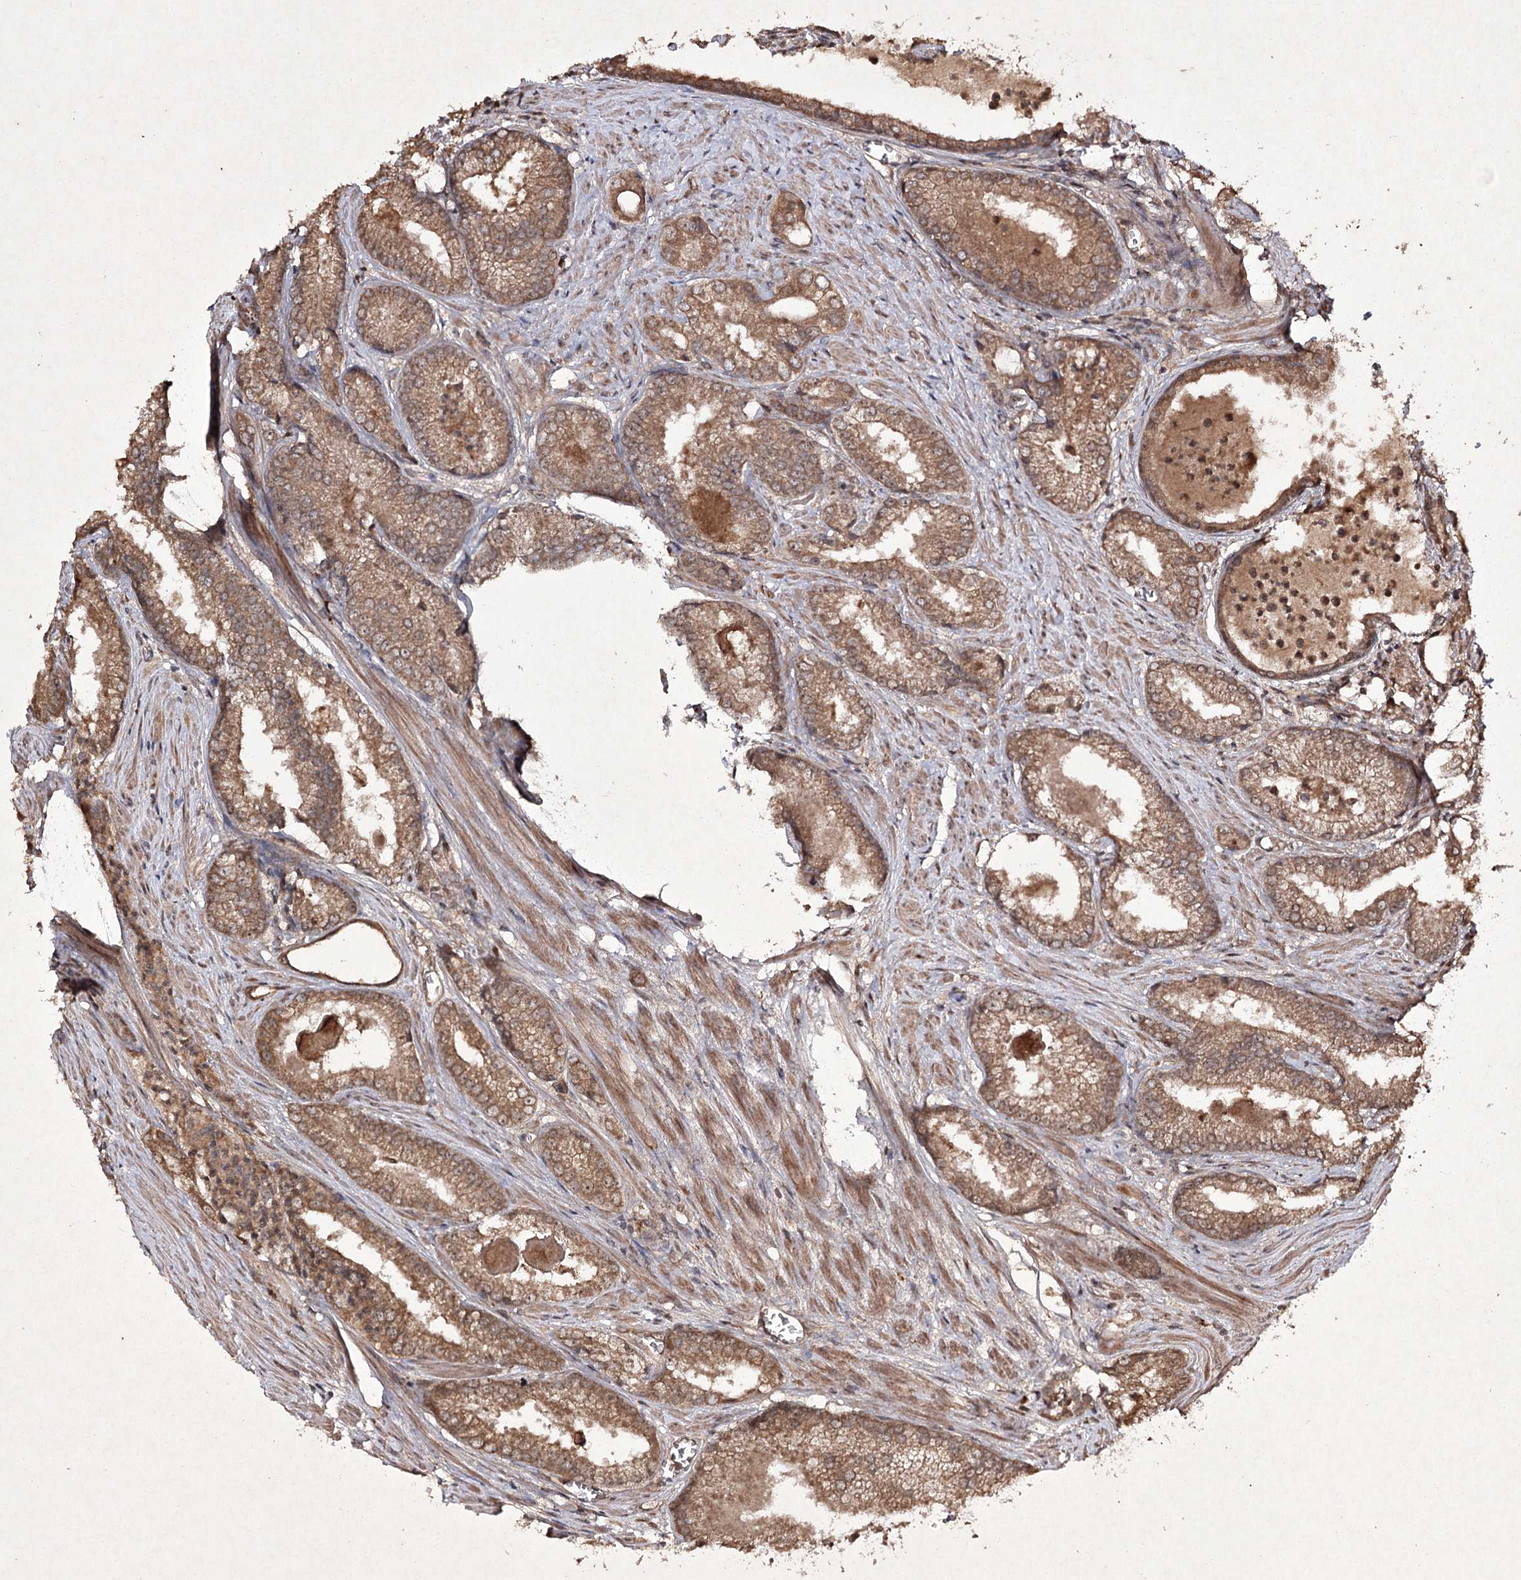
{"staining": {"intensity": "moderate", "quantity": ">75%", "location": "cytoplasmic/membranous"}, "tissue": "prostate cancer", "cell_type": "Tumor cells", "image_type": "cancer", "snomed": [{"axis": "morphology", "description": "Adenocarcinoma, Low grade"}, {"axis": "topography", "description": "Prostate"}], "caption": "Protein staining of low-grade adenocarcinoma (prostate) tissue demonstrates moderate cytoplasmic/membranous positivity in about >75% of tumor cells.", "gene": "FANCL", "patient": {"sex": "male", "age": 54}}